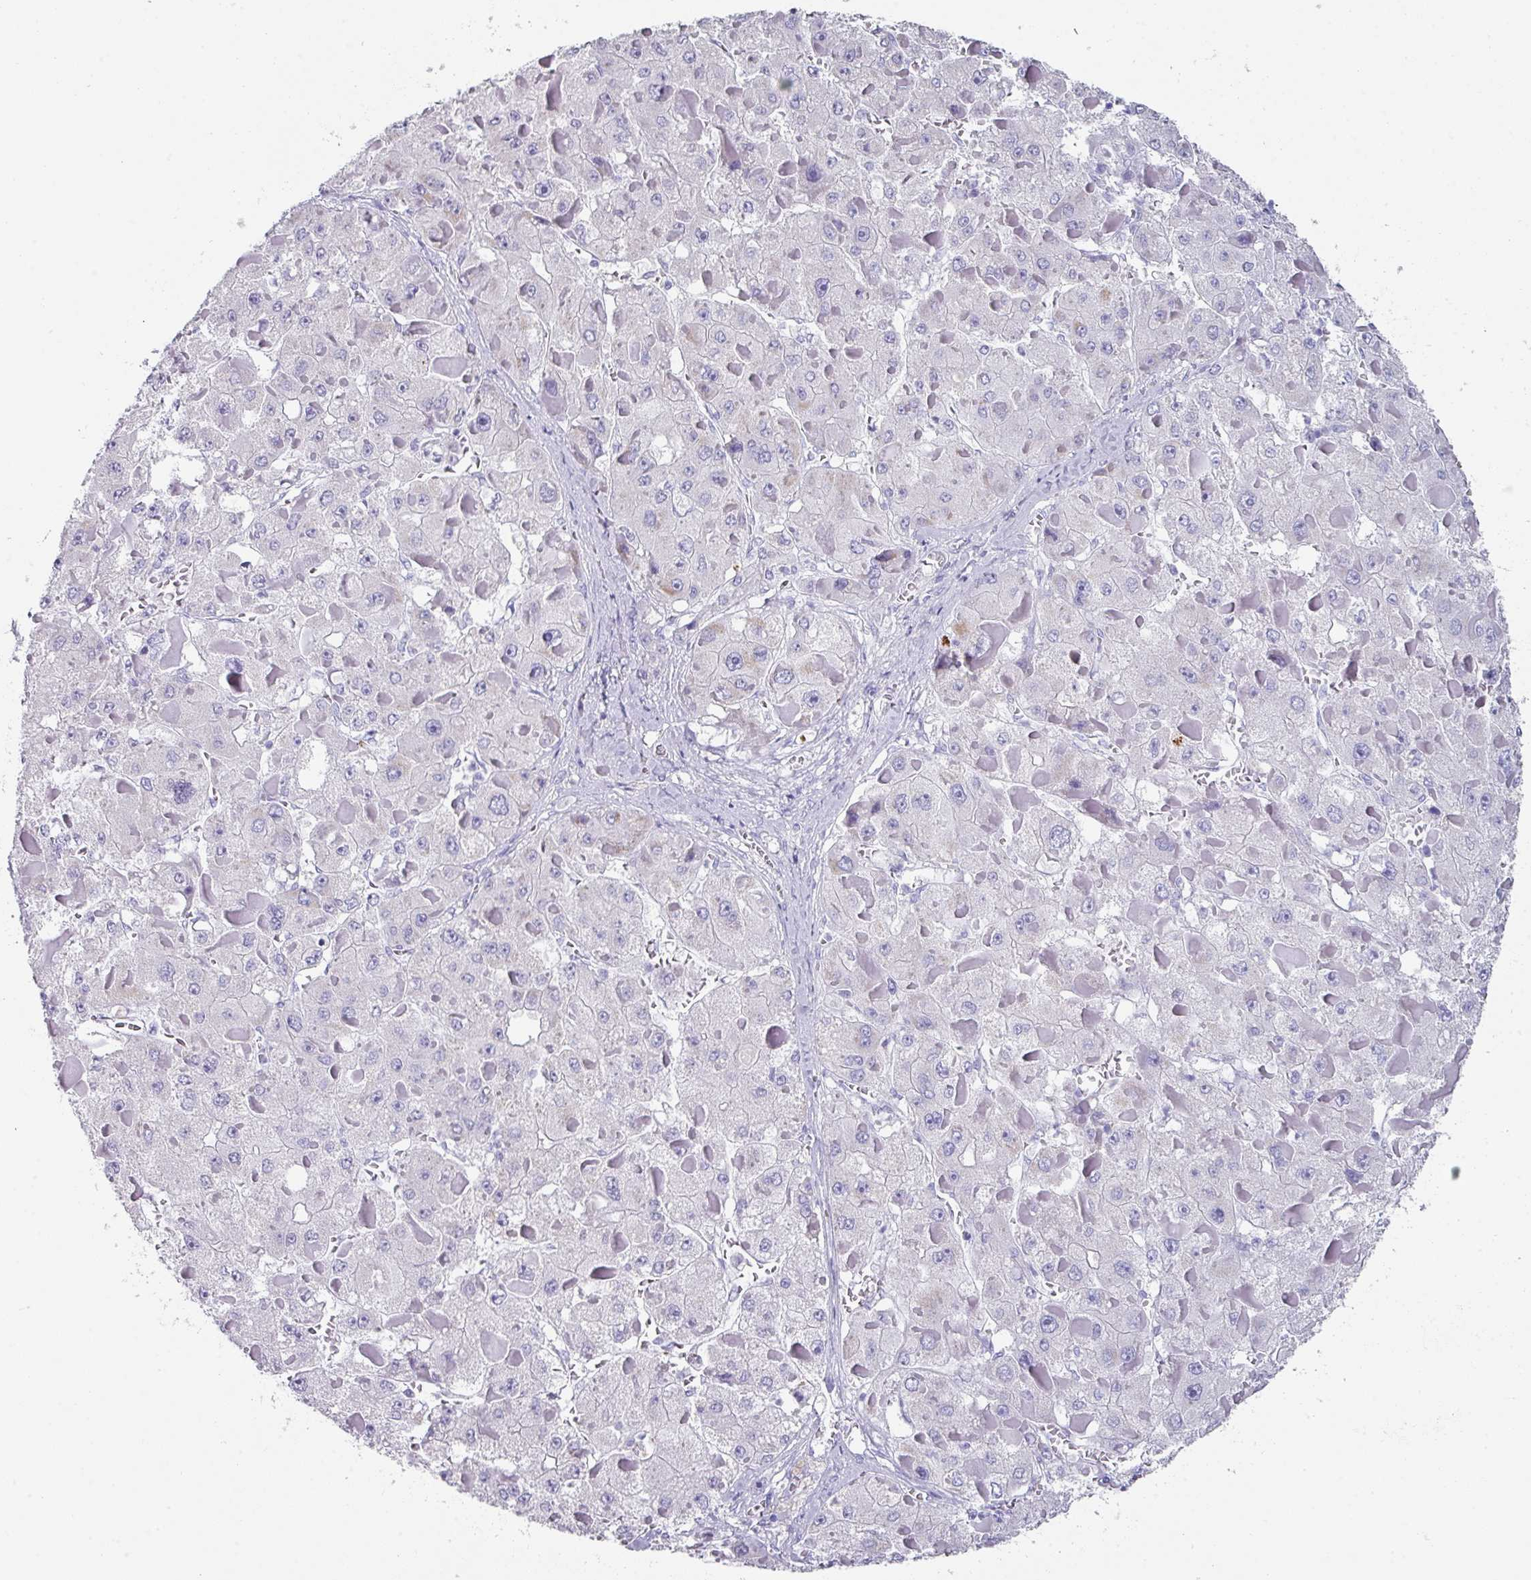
{"staining": {"intensity": "negative", "quantity": "none", "location": "none"}, "tissue": "liver cancer", "cell_type": "Tumor cells", "image_type": "cancer", "snomed": [{"axis": "morphology", "description": "Carcinoma, Hepatocellular, NOS"}, {"axis": "topography", "description": "Liver"}], "caption": "The immunohistochemistry (IHC) photomicrograph has no significant expression in tumor cells of liver cancer (hepatocellular carcinoma) tissue.", "gene": "PEX10", "patient": {"sex": "female", "age": 73}}